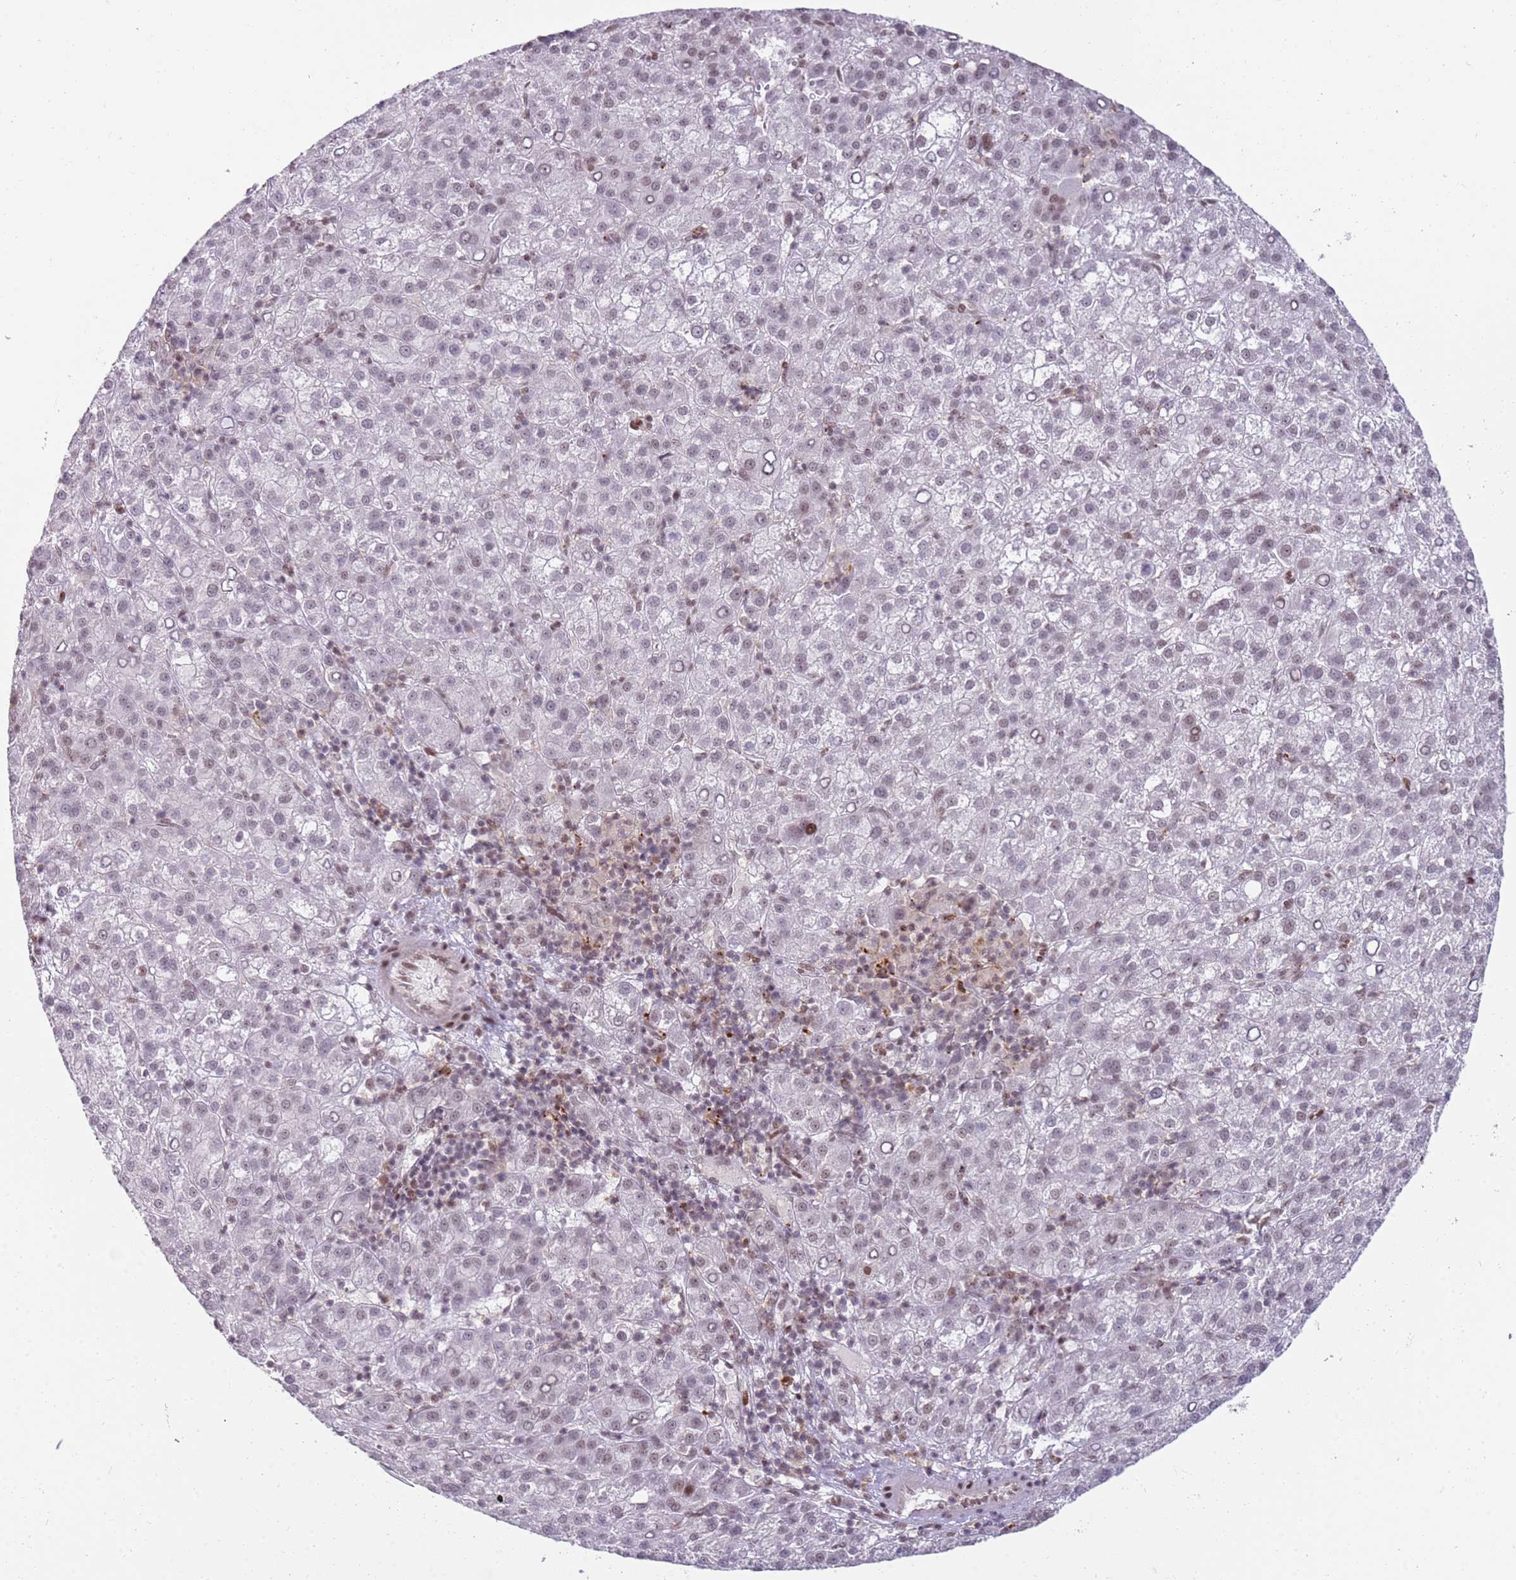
{"staining": {"intensity": "weak", "quantity": "<25%", "location": "nuclear"}, "tissue": "liver cancer", "cell_type": "Tumor cells", "image_type": "cancer", "snomed": [{"axis": "morphology", "description": "Carcinoma, Hepatocellular, NOS"}, {"axis": "topography", "description": "Liver"}], "caption": "A high-resolution photomicrograph shows IHC staining of hepatocellular carcinoma (liver), which displays no significant positivity in tumor cells.", "gene": "PHC2", "patient": {"sex": "female", "age": 58}}